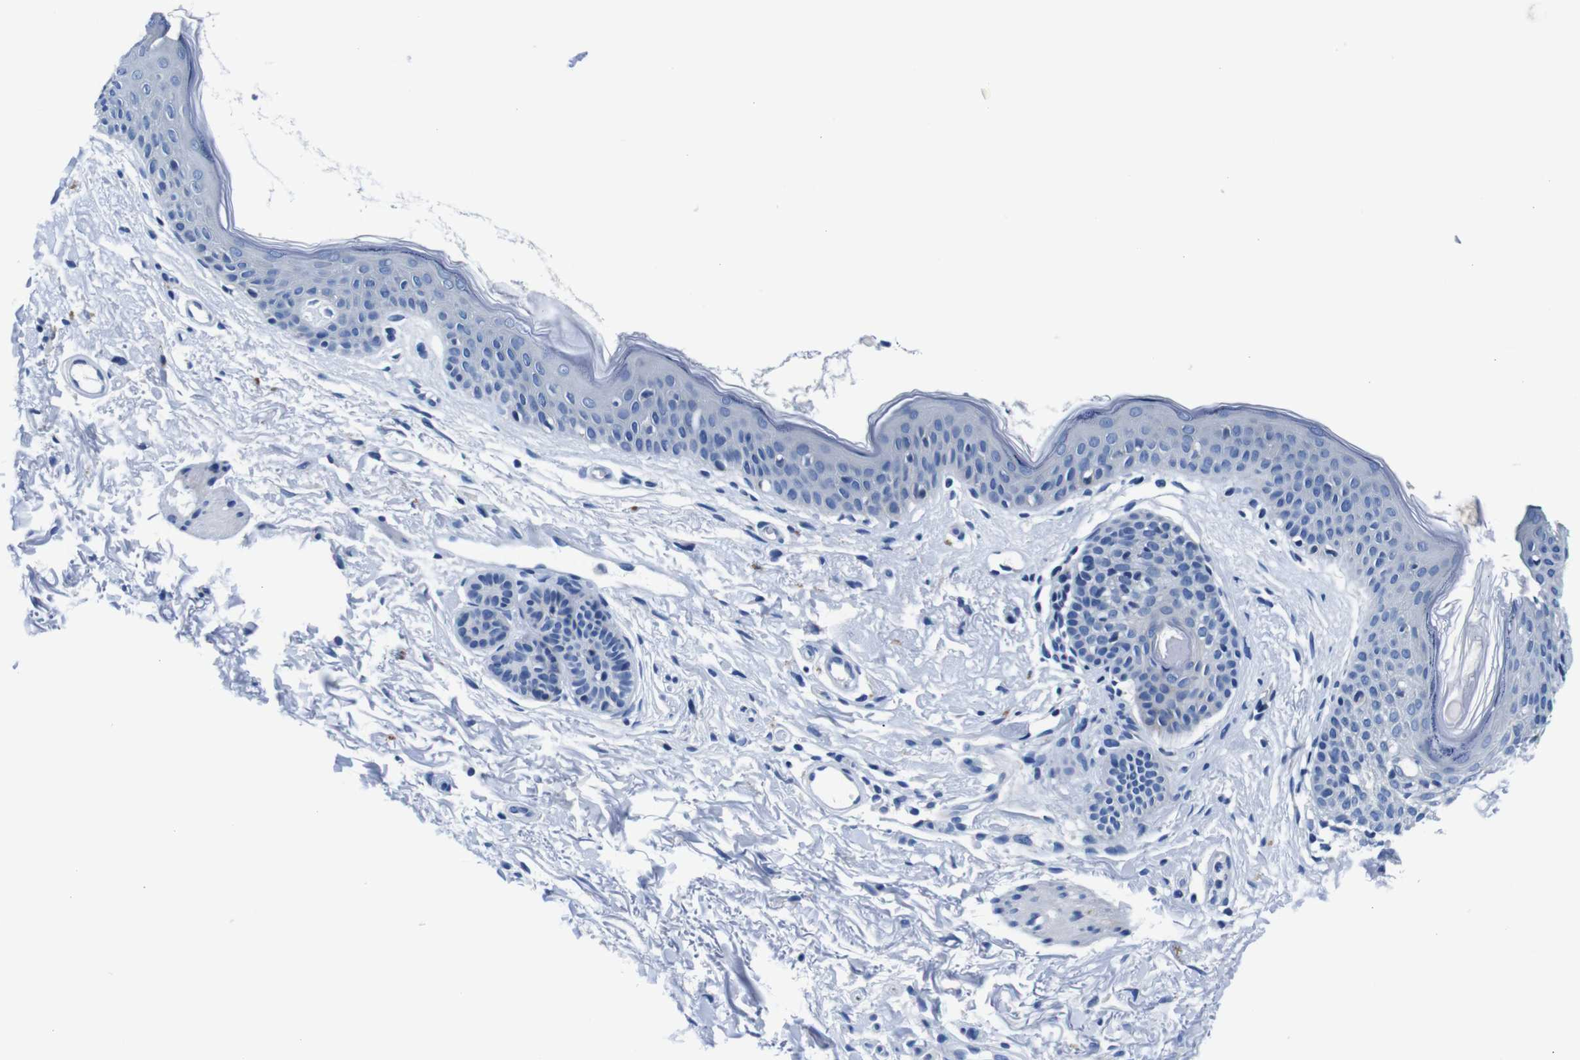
{"staining": {"intensity": "negative", "quantity": "none", "location": "none"}, "tissue": "skin cancer", "cell_type": "Tumor cells", "image_type": "cancer", "snomed": [{"axis": "morphology", "description": "Normal tissue, NOS"}, {"axis": "morphology", "description": "Basal cell carcinoma"}, {"axis": "topography", "description": "Skin"}], "caption": "Immunohistochemistry (IHC) histopathology image of neoplastic tissue: human skin cancer stained with DAB reveals no significant protein positivity in tumor cells.", "gene": "SNX19", "patient": {"sex": "female", "age": 84}}